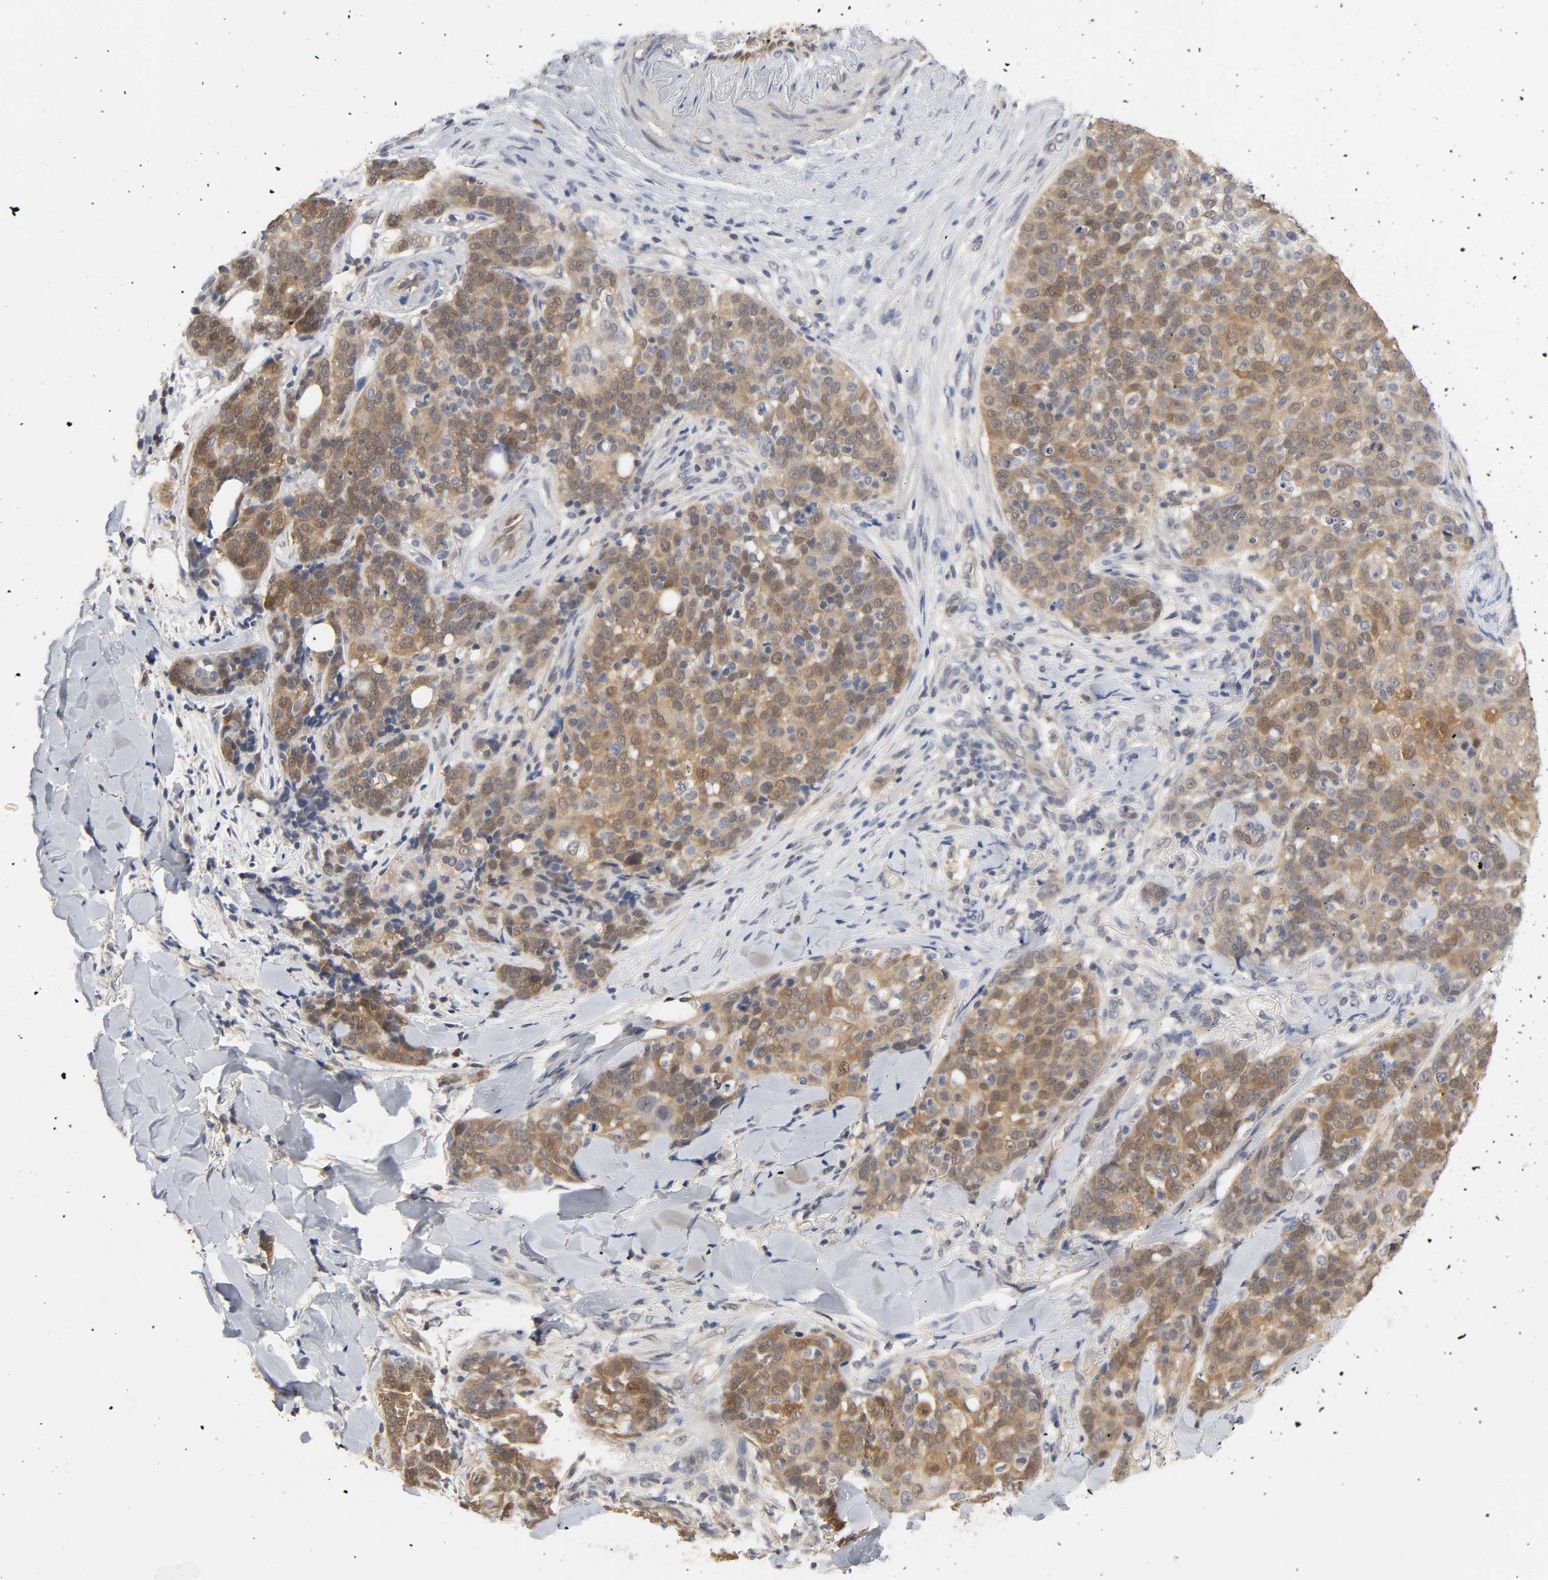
{"staining": {"intensity": "moderate", "quantity": ">75%", "location": "cytoplasmic/membranous"}, "tissue": "skin cancer", "cell_type": "Tumor cells", "image_type": "cancer", "snomed": [{"axis": "morphology", "description": "Normal tissue, NOS"}, {"axis": "morphology", "description": "Squamous cell carcinoma, NOS"}, {"axis": "topography", "description": "Skin"}], "caption": "Immunohistochemical staining of human skin squamous cell carcinoma demonstrates moderate cytoplasmic/membranous protein staining in approximately >75% of tumor cells.", "gene": "MIF", "patient": {"sex": "female", "age": 83}}